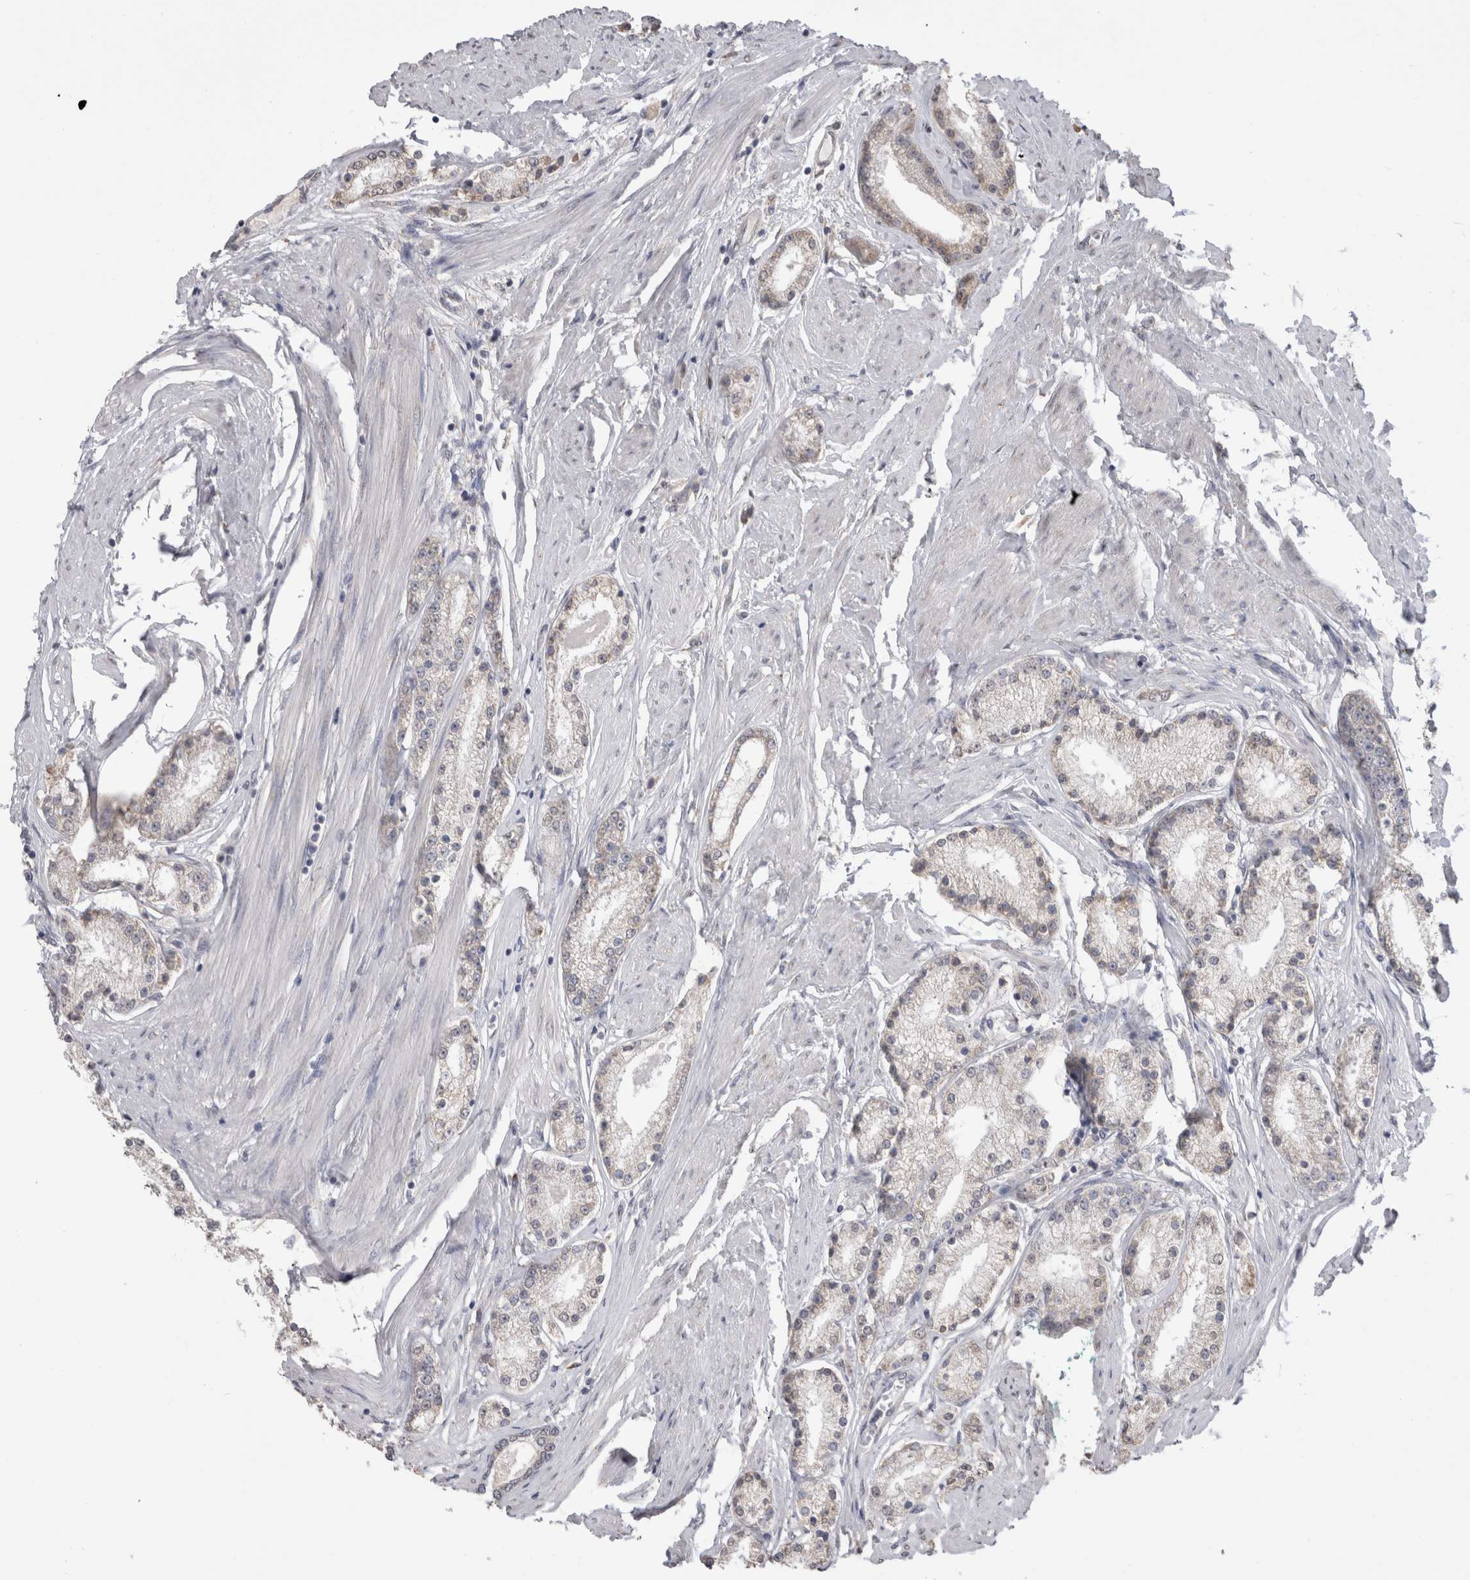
{"staining": {"intensity": "negative", "quantity": "none", "location": "none"}, "tissue": "prostate cancer", "cell_type": "Tumor cells", "image_type": "cancer", "snomed": [{"axis": "morphology", "description": "Adenocarcinoma, Low grade"}, {"axis": "topography", "description": "Prostate"}], "caption": "DAB immunohistochemical staining of low-grade adenocarcinoma (prostate) reveals no significant positivity in tumor cells.", "gene": "NOMO1", "patient": {"sex": "male", "age": 63}}